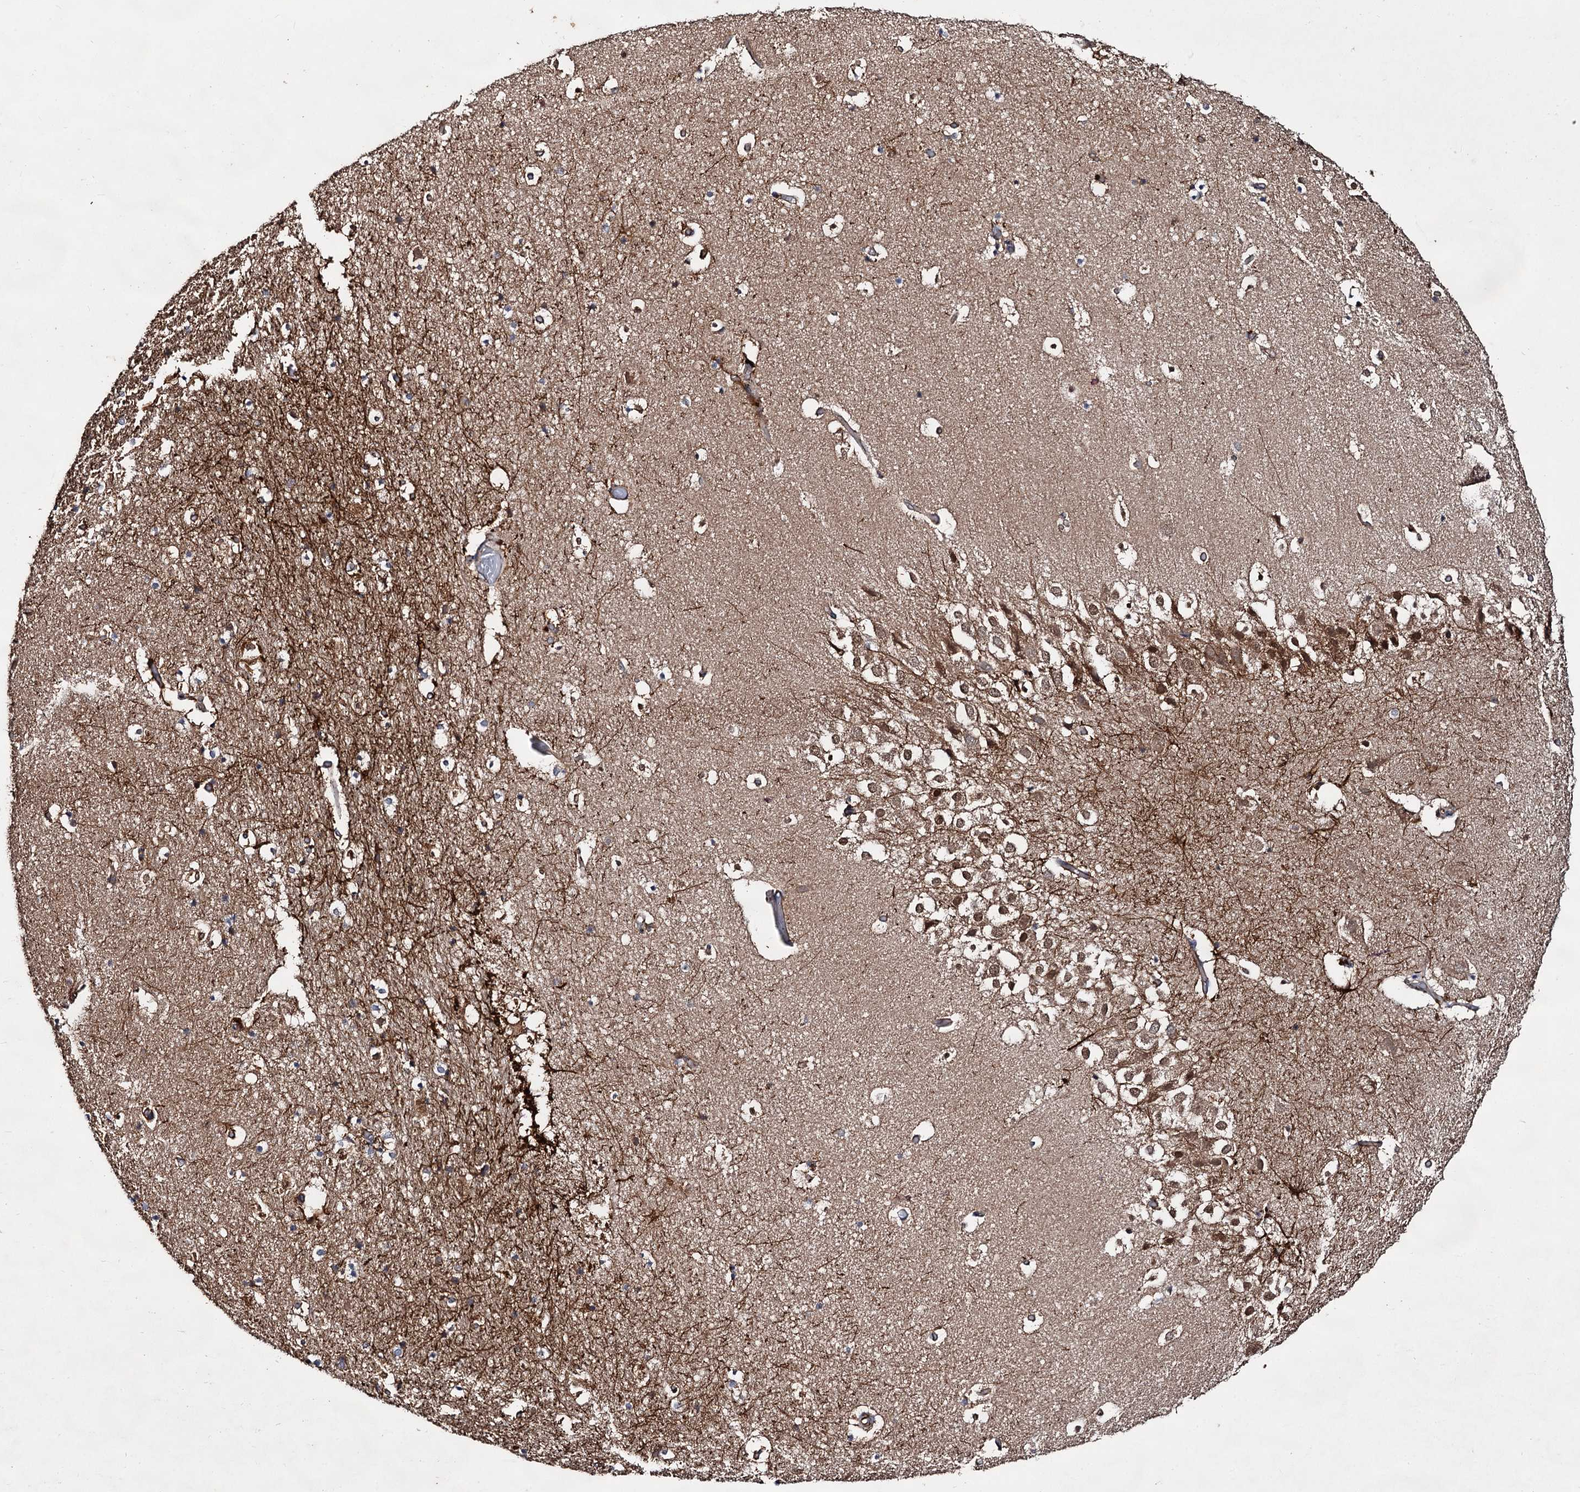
{"staining": {"intensity": "moderate", "quantity": "<25%", "location": "cytoplasmic/membranous"}, "tissue": "hippocampus", "cell_type": "Glial cells", "image_type": "normal", "snomed": [{"axis": "morphology", "description": "Normal tissue, NOS"}, {"axis": "topography", "description": "Hippocampus"}], "caption": "Benign hippocampus was stained to show a protein in brown. There is low levels of moderate cytoplasmic/membranous expression in about <25% of glial cells. (Brightfield microscopy of DAB IHC at high magnification).", "gene": "TEX9", "patient": {"sex": "female", "age": 52}}